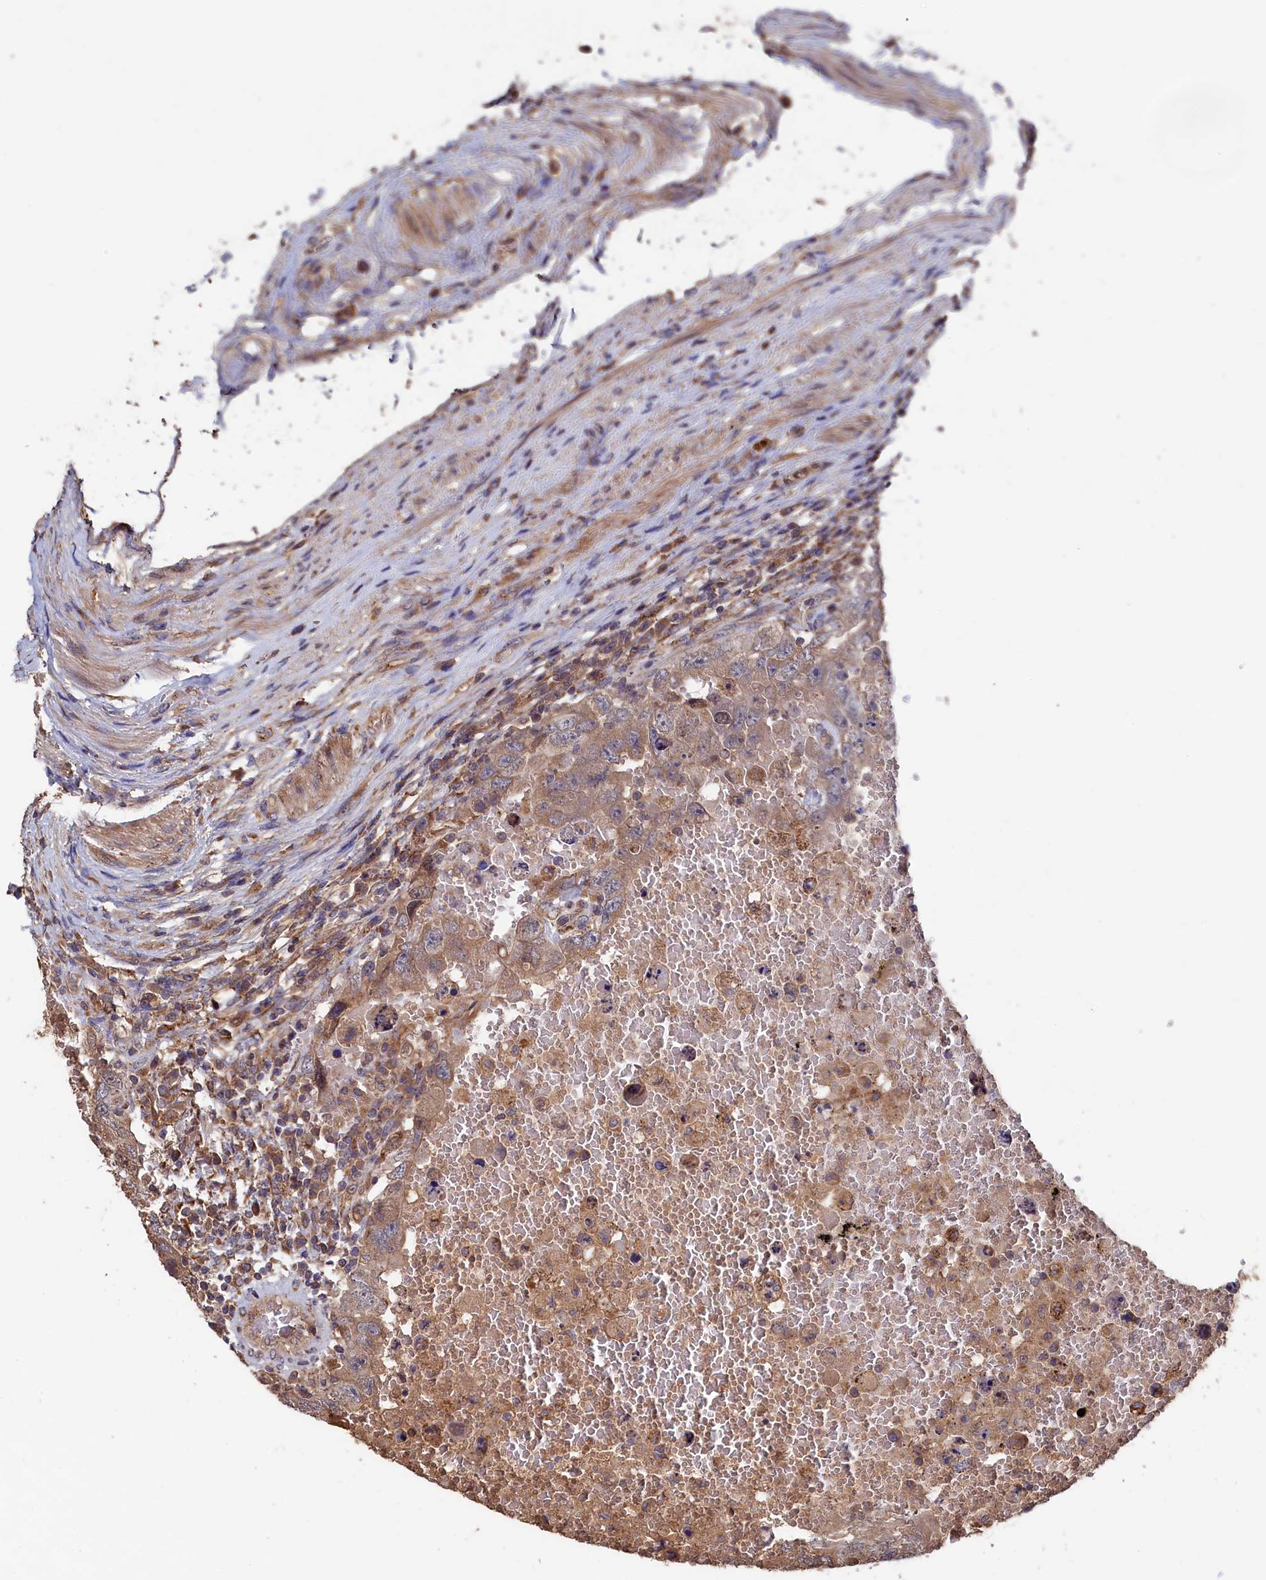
{"staining": {"intensity": "weak", "quantity": ">75%", "location": "cytoplasmic/membranous"}, "tissue": "testis cancer", "cell_type": "Tumor cells", "image_type": "cancer", "snomed": [{"axis": "morphology", "description": "Carcinoma, Embryonal, NOS"}, {"axis": "topography", "description": "Testis"}], "caption": "A high-resolution photomicrograph shows immunohistochemistry staining of testis embryonal carcinoma, which displays weak cytoplasmic/membranous staining in about >75% of tumor cells. The protein is stained brown, and the nuclei are stained in blue (DAB (3,3'-diaminobenzidine) IHC with brightfield microscopy, high magnification).", "gene": "SLC12A4", "patient": {"sex": "male", "age": 26}}